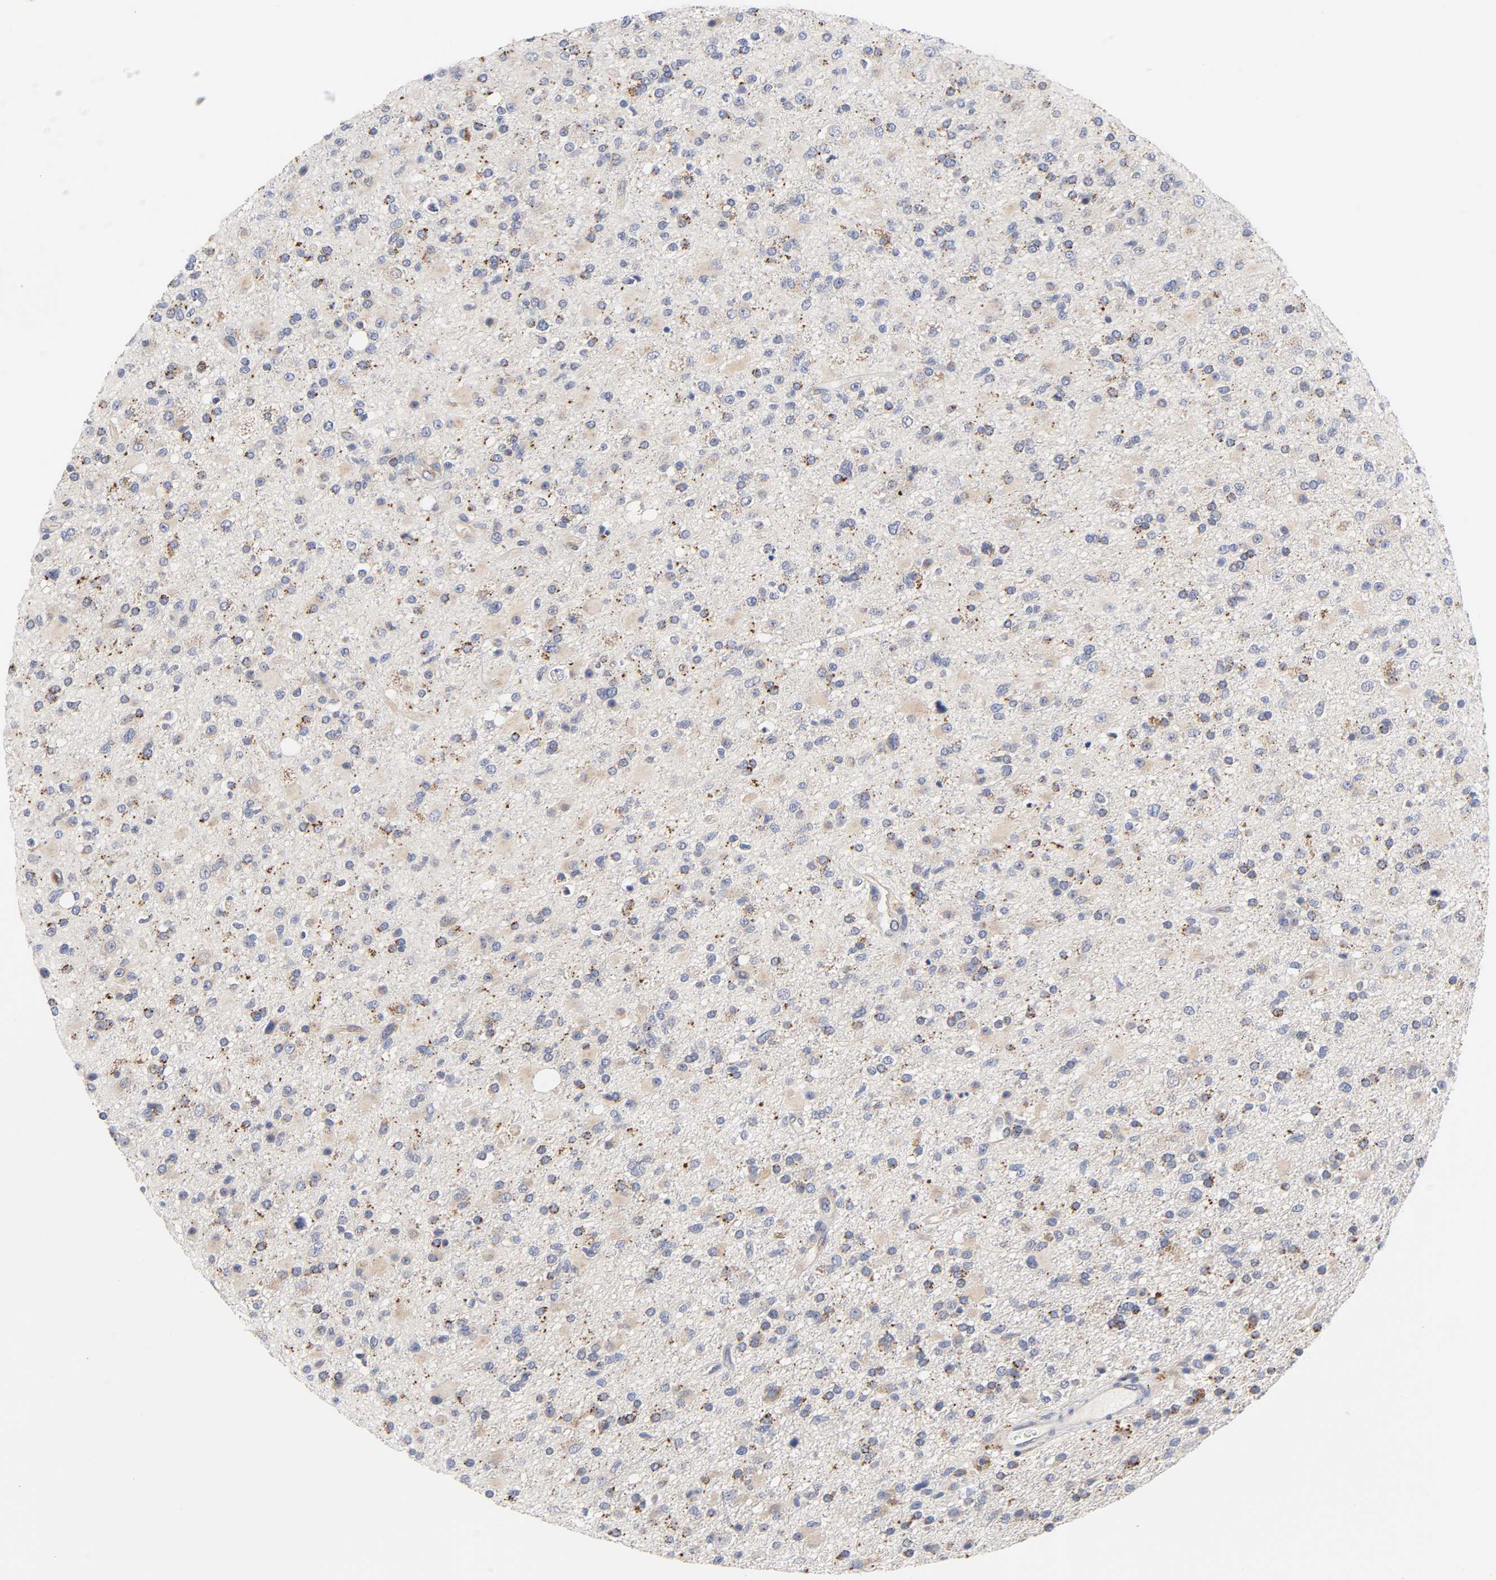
{"staining": {"intensity": "weak", "quantity": "25%-75%", "location": "cytoplasmic/membranous"}, "tissue": "glioma", "cell_type": "Tumor cells", "image_type": "cancer", "snomed": [{"axis": "morphology", "description": "Glioma, malignant, High grade"}, {"axis": "topography", "description": "Brain"}], "caption": "This is an image of immunohistochemistry (IHC) staining of malignant glioma (high-grade), which shows weak staining in the cytoplasmic/membranous of tumor cells.", "gene": "C17orf75", "patient": {"sex": "male", "age": 33}}